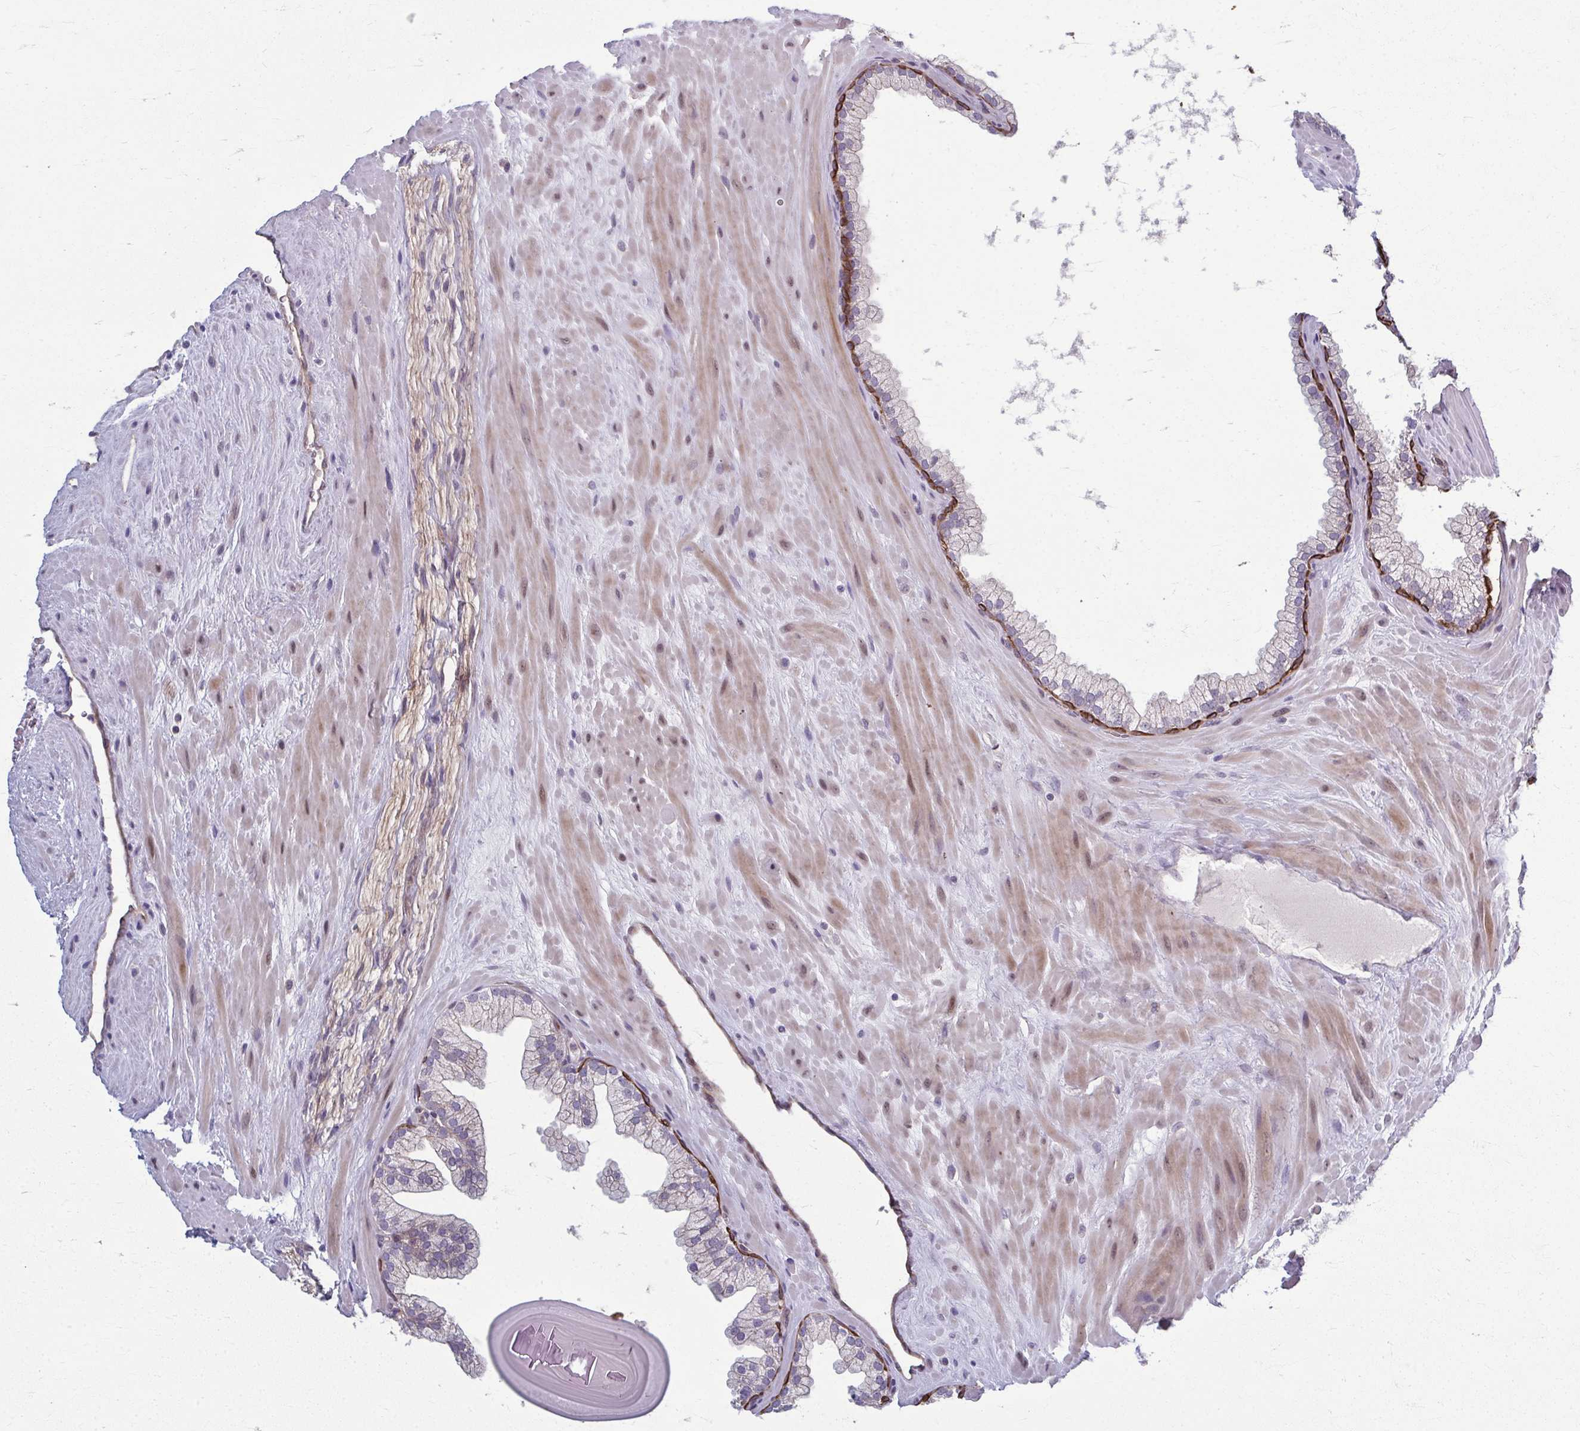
{"staining": {"intensity": "strong", "quantity": "<25%", "location": "cytoplasmic/membranous"}, "tissue": "prostate", "cell_type": "Glandular cells", "image_type": "normal", "snomed": [{"axis": "morphology", "description": "Normal tissue, NOS"}, {"axis": "topography", "description": "Prostate"}, {"axis": "topography", "description": "Peripheral nerve tissue"}], "caption": "DAB (3,3'-diaminobenzidine) immunohistochemical staining of normal human prostate exhibits strong cytoplasmic/membranous protein positivity in about <25% of glandular cells.", "gene": "EID2B", "patient": {"sex": "male", "age": 61}}